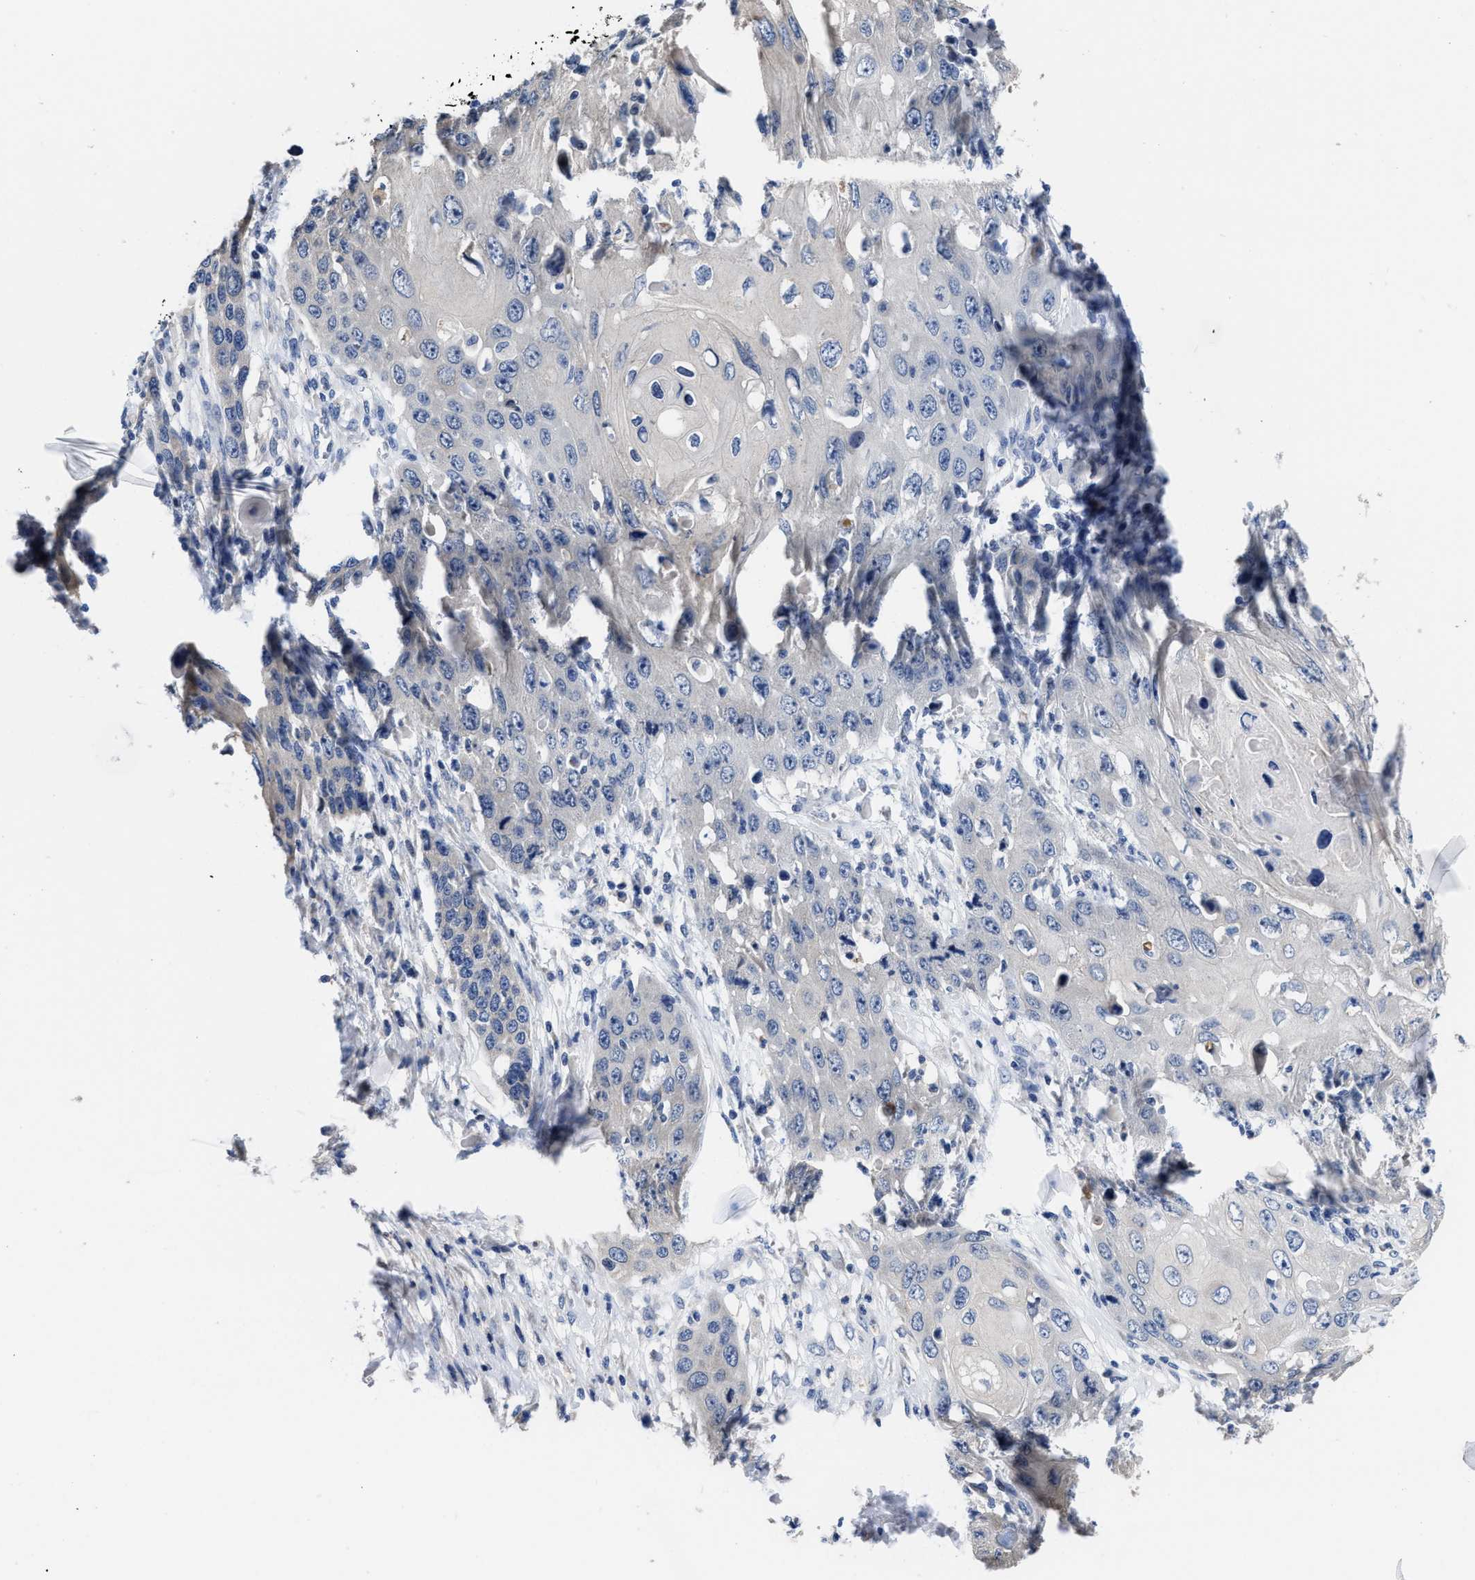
{"staining": {"intensity": "negative", "quantity": "none", "location": "none"}, "tissue": "skin cancer", "cell_type": "Tumor cells", "image_type": "cancer", "snomed": [{"axis": "morphology", "description": "Squamous cell carcinoma, NOS"}, {"axis": "topography", "description": "Skin"}], "caption": "This is an immunohistochemistry histopathology image of skin cancer. There is no positivity in tumor cells.", "gene": "HOOK1", "patient": {"sex": "male", "age": 55}}